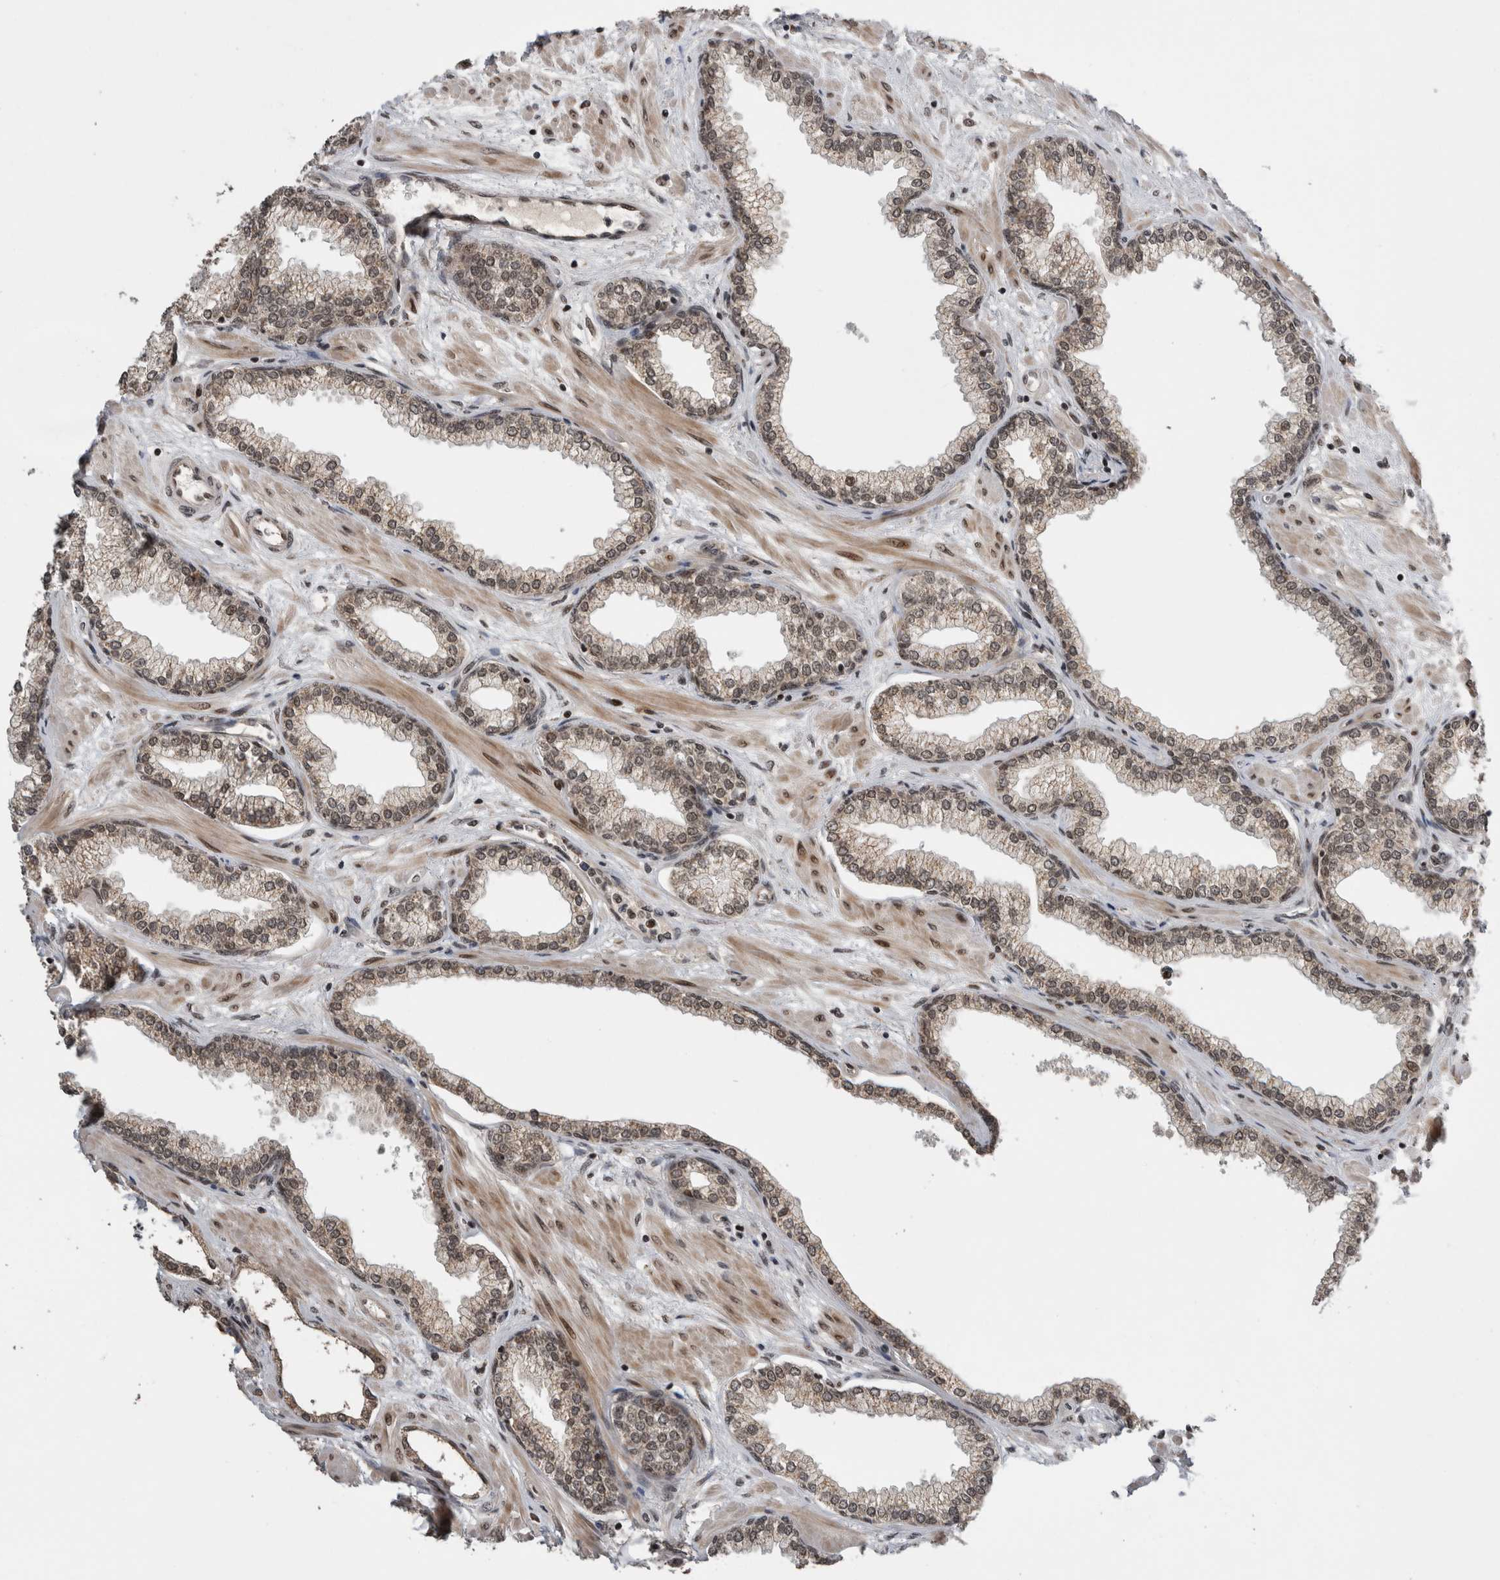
{"staining": {"intensity": "strong", "quantity": ">75%", "location": "nuclear"}, "tissue": "prostate", "cell_type": "Glandular cells", "image_type": "normal", "snomed": [{"axis": "morphology", "description": "Normal tissue, NOS"}, {"axis": "morphology", "description": "Urothelial carcinoma, Low grade"}, {"axis": "topography", "description": "Urinary bladder"}, {"axis": "topography", "description": "Prostate"}], "caption": "The image exhibits staining of benign prostate, revealing strong nuclear protein staining (brown color) within glandular cells.", "gene": "CPSF2", "patient": {"sex": "male", "age": 60}}